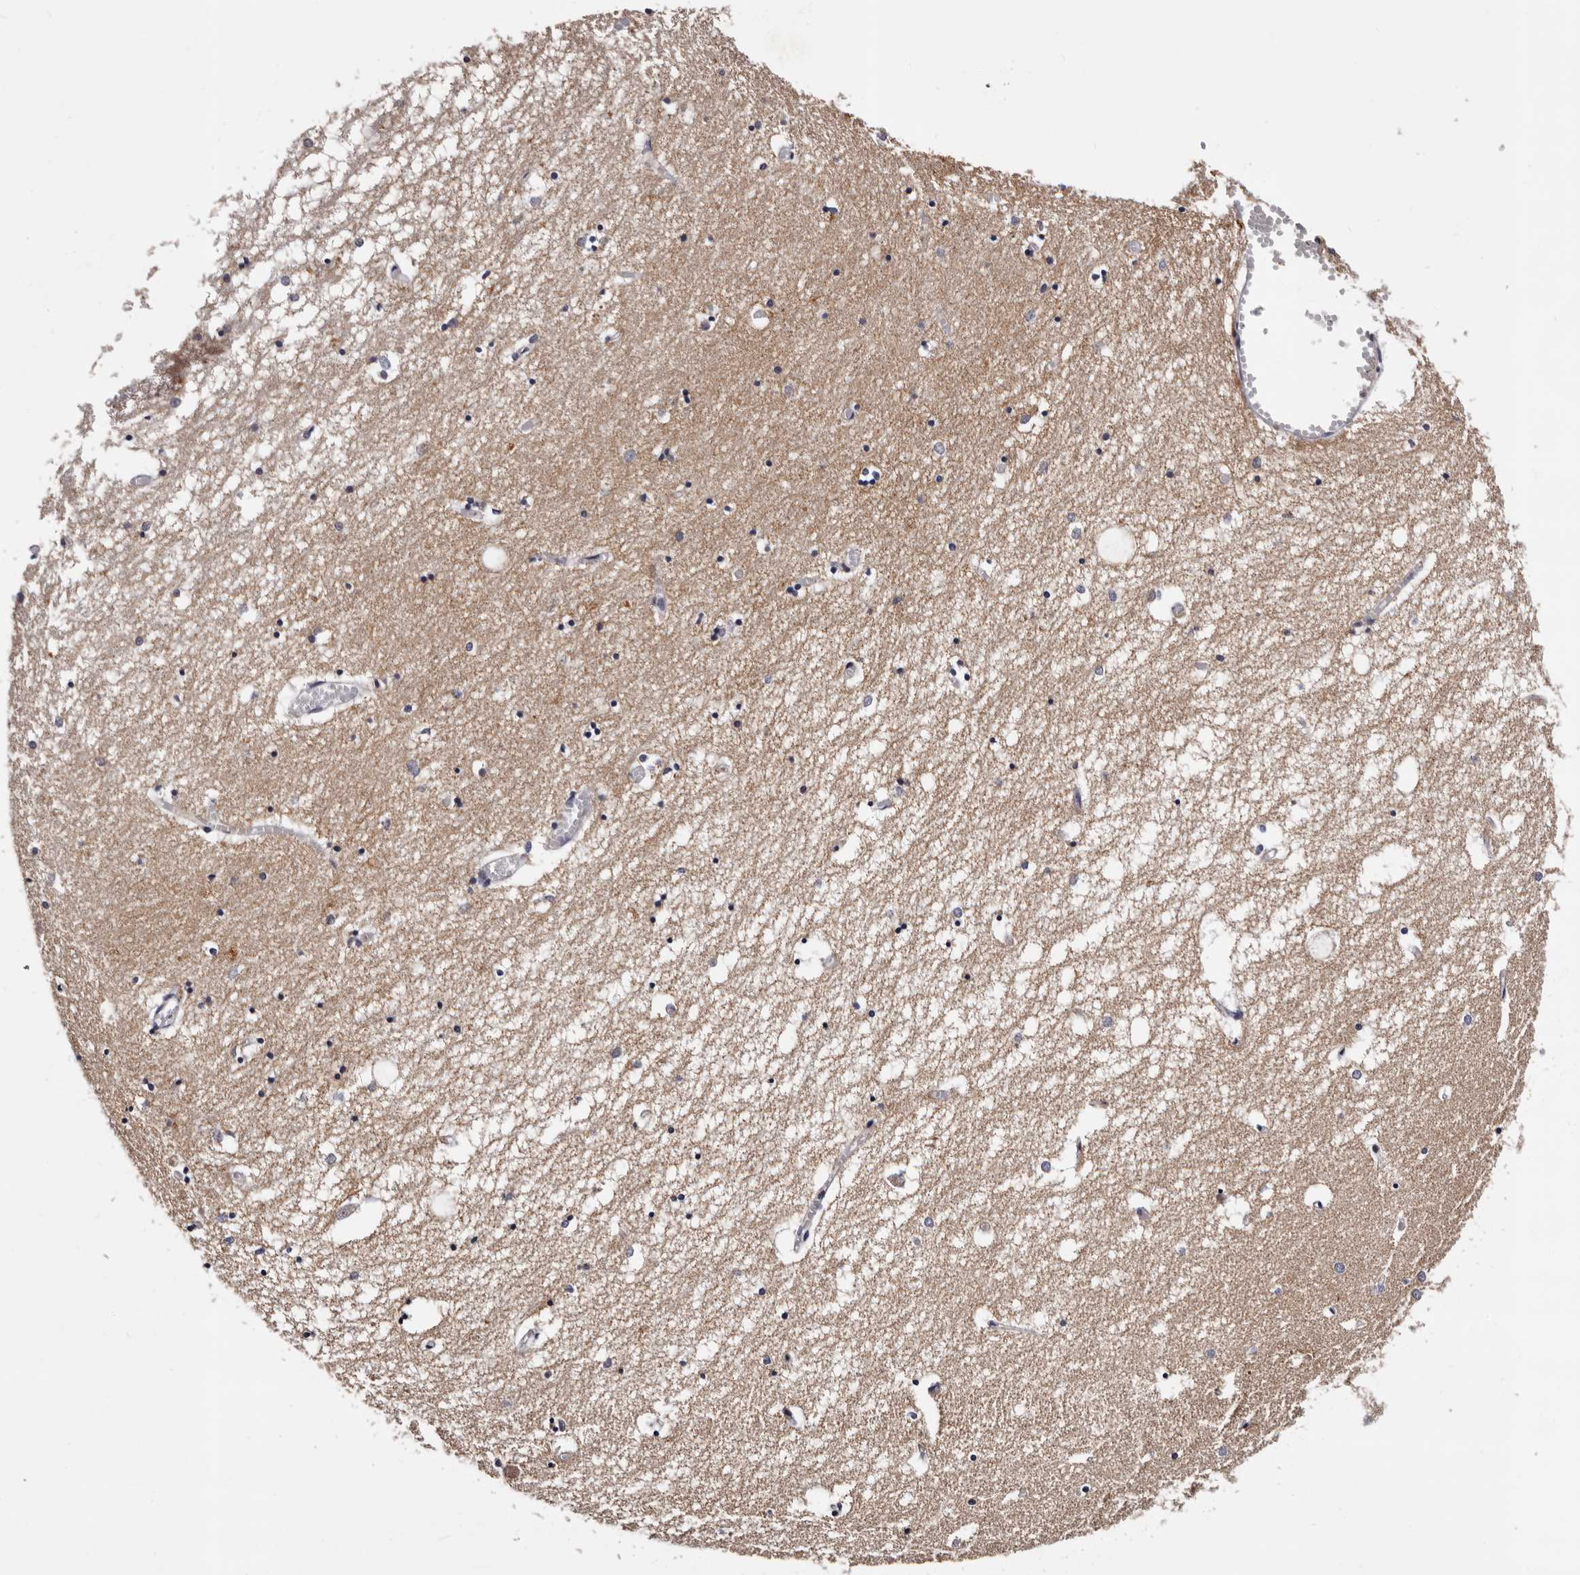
{"staining": {"intensity": "weak", "quantity": "<25%", "location": "cytoplasmic/membranous"}, "tissue": "hippocampus", "cell_type": "Glial cells", "image_type": "normal", "snomed": [{"axis": "morphology", "description": "Normal tissue, NOS"}, {"axis": "topography", "description": "Hippocampus"}], "caption": "Immunohistochemistry of normal human hippocampus displays no staining in glial cells.", "gene": "TAF4B", "patient": {"sex": "male", "age": 70}}